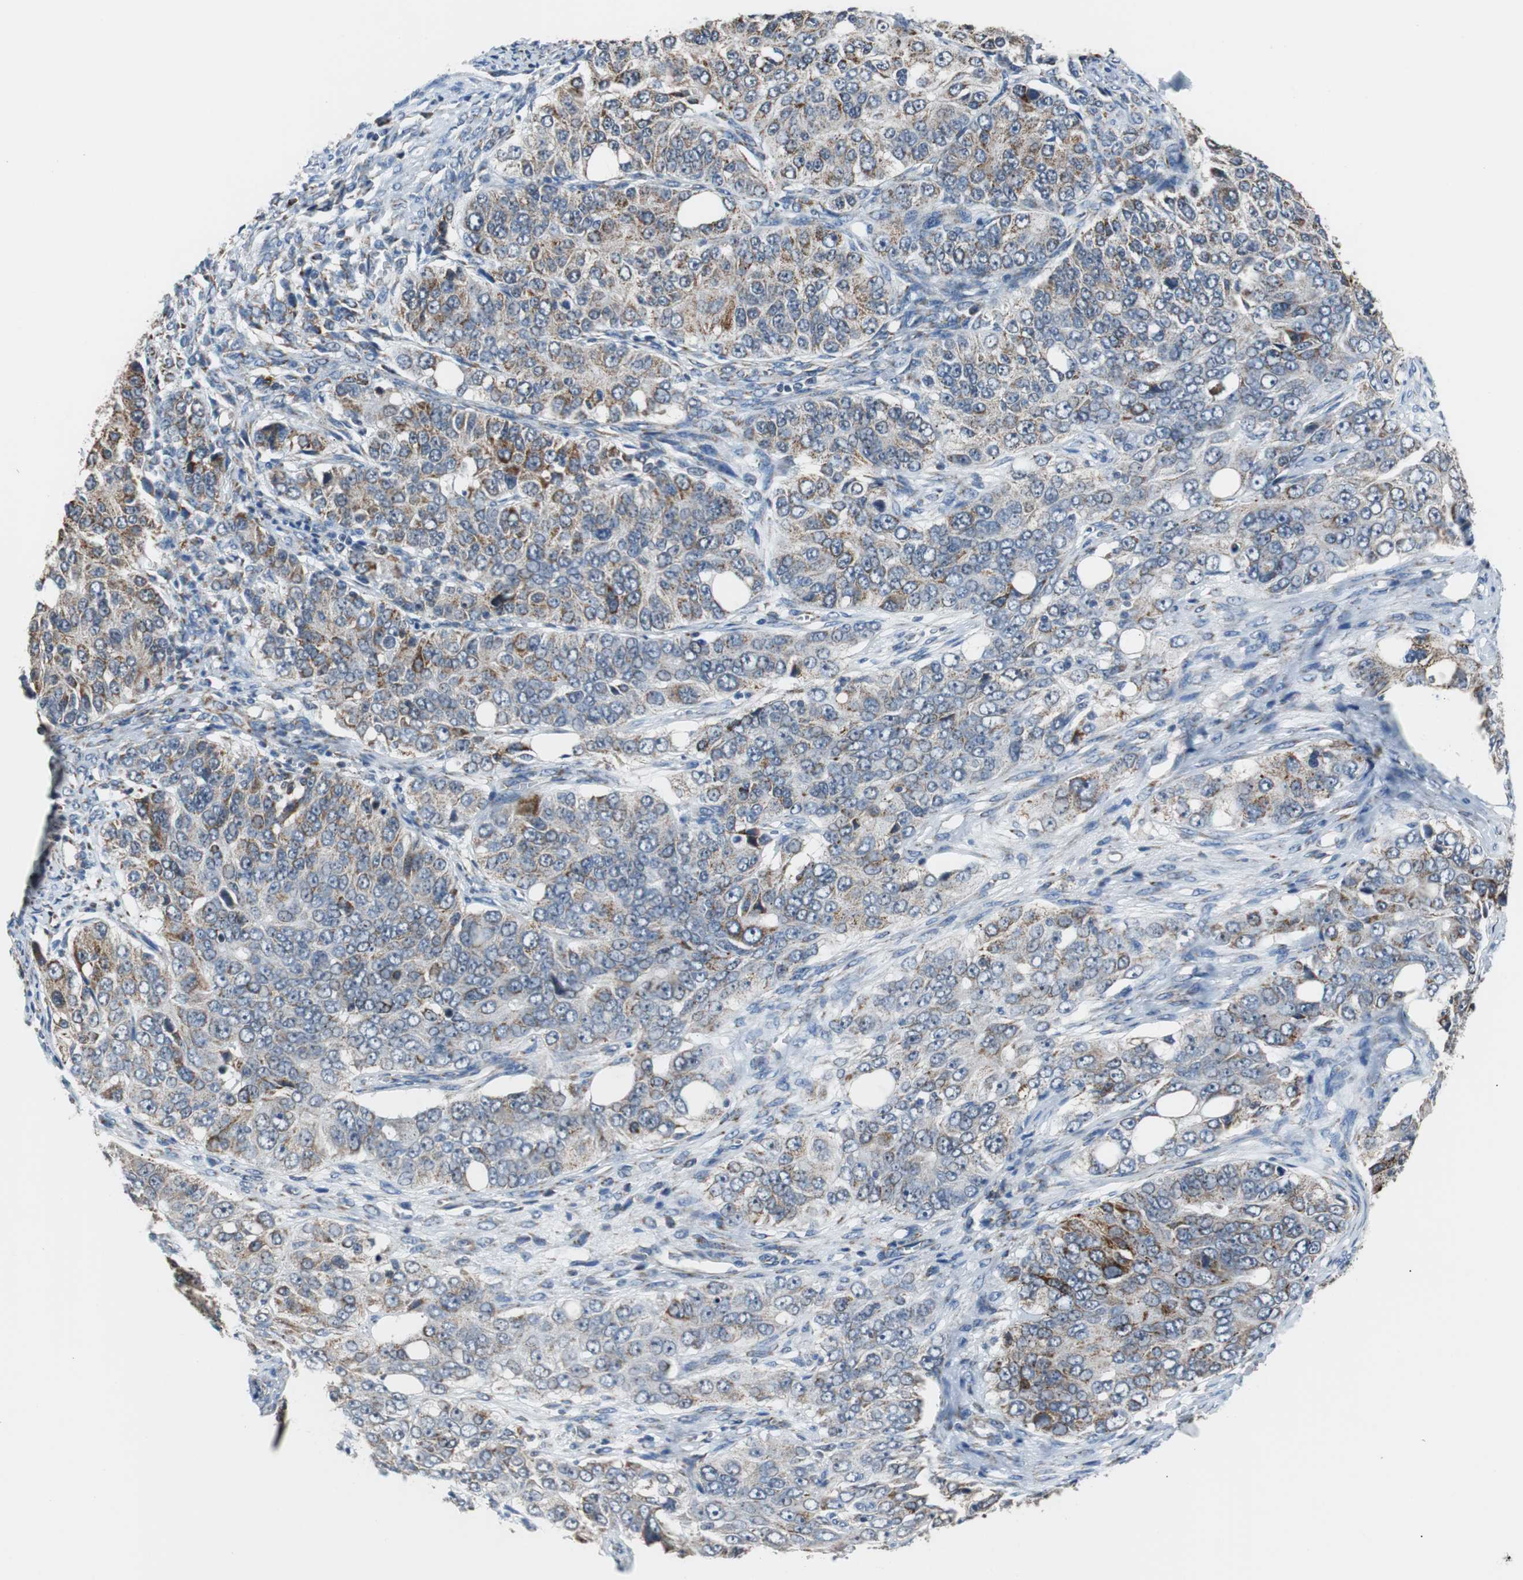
{"staining": {"intensity": "moderate", "quantity": ">75%", "location": "cytoplasmic/membranous"}, "tissue": "ovarian cancer", "cell_type": "Tumor cells", "image_type": "cancer", "snomed": [{"axis": "morphology", "description": "Carcinoma, endometroid"}, {"axis": "topography", "description": "Ovary"}], "caption": "This micrograph exhibits IHC staining of endometroid carcinoma (ovarian), with medium moderate cytoplasmic/membranous staining in approximately >75% of tumor cells.", "gene": "PITRM1", "patient": {"sex": "female", "age": 51}}